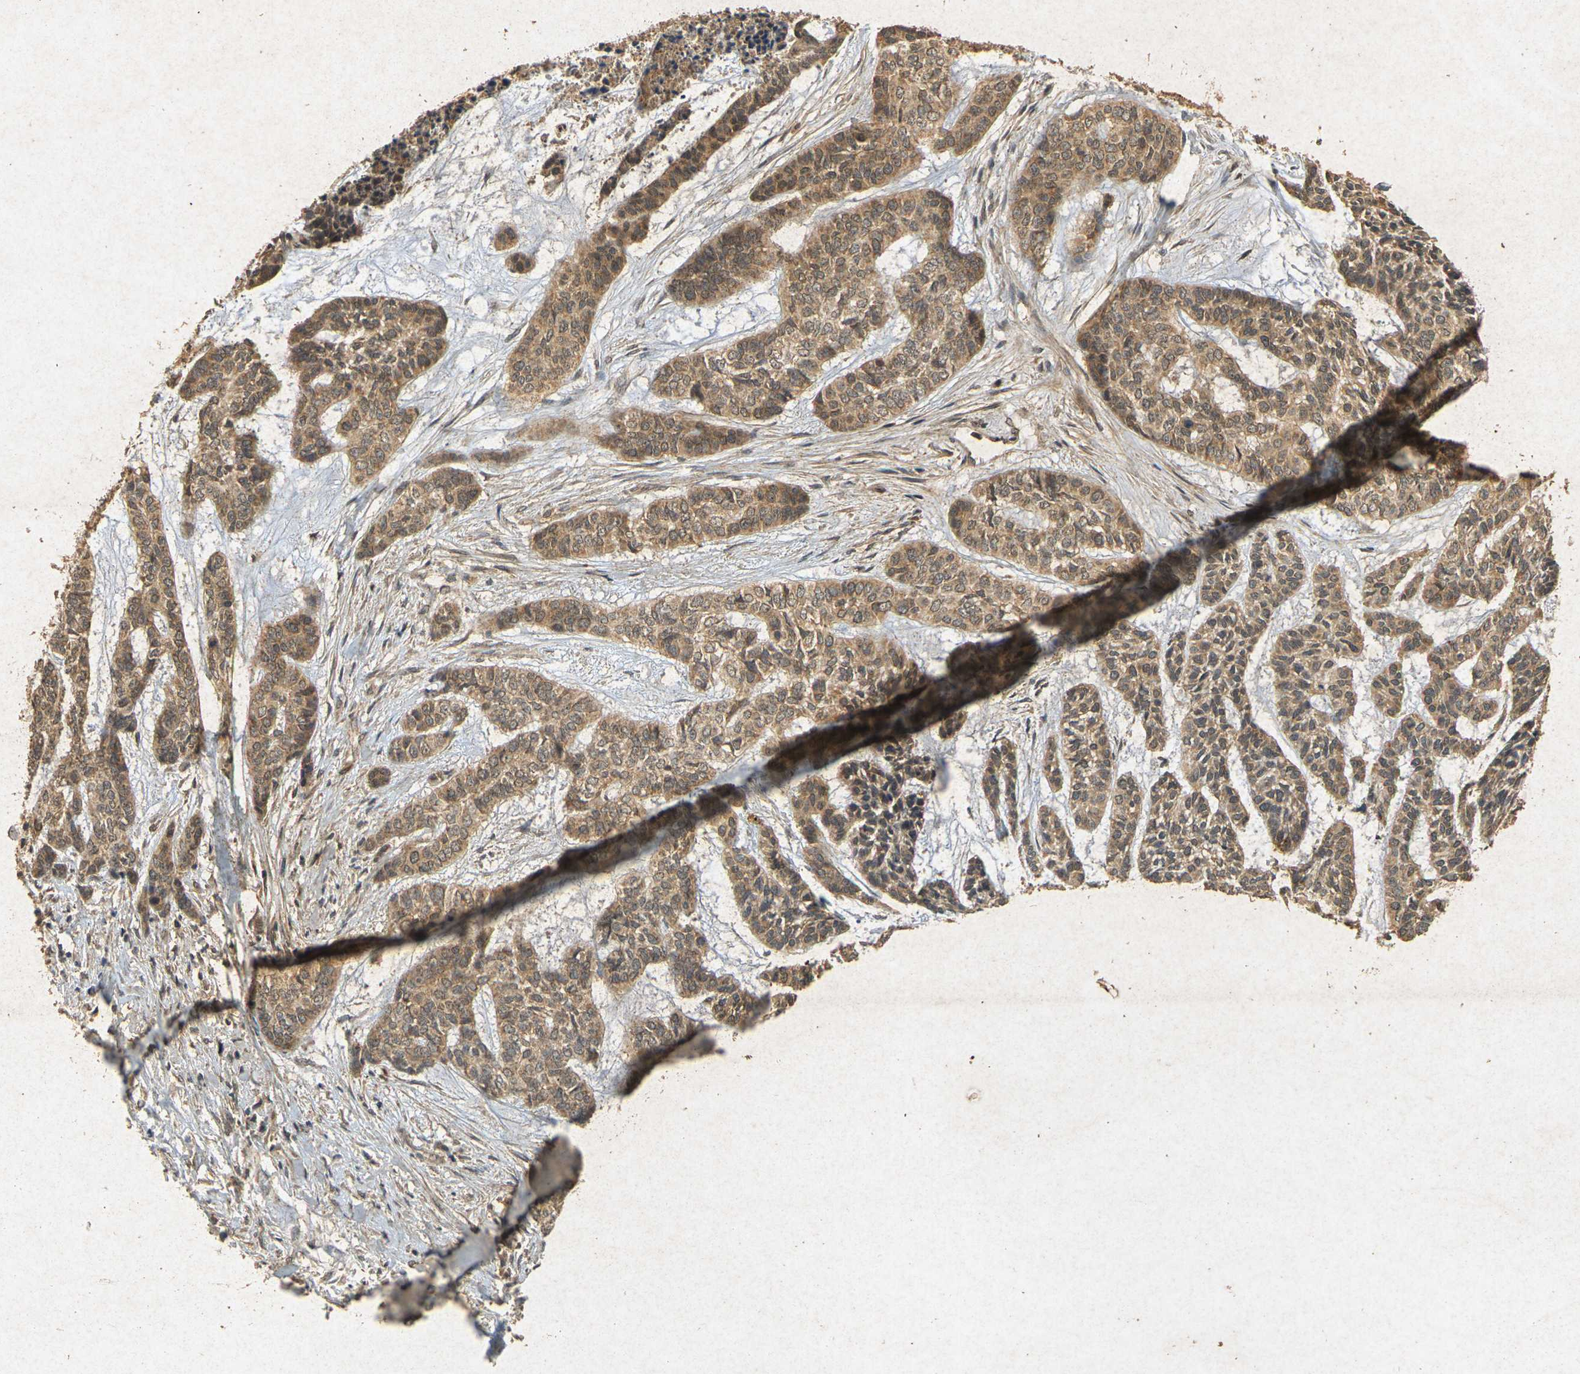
{"staining": {"intensity": "moderate", "quantity": ">75%", "location": "cytoplasmic/membranous"}, "tissue": "skin cancer", "cell_type": "Tumor cells", "image_type": "cancer", "snomed": [{"axis": "morphology", "description": "Basal cell carcinoma"}, {"axis": "topography", "description": "Skin"}], "caption": "A brown stain labels moderate cytoplasmic/membranous expression of a protein in human basal cell carcinoma (skin) tumor cells. (brown staining indicates protein expression, while blue staining denotes nuclei).", "gene": "ERN1", "patient": {"sex": "female", "age": 64}}